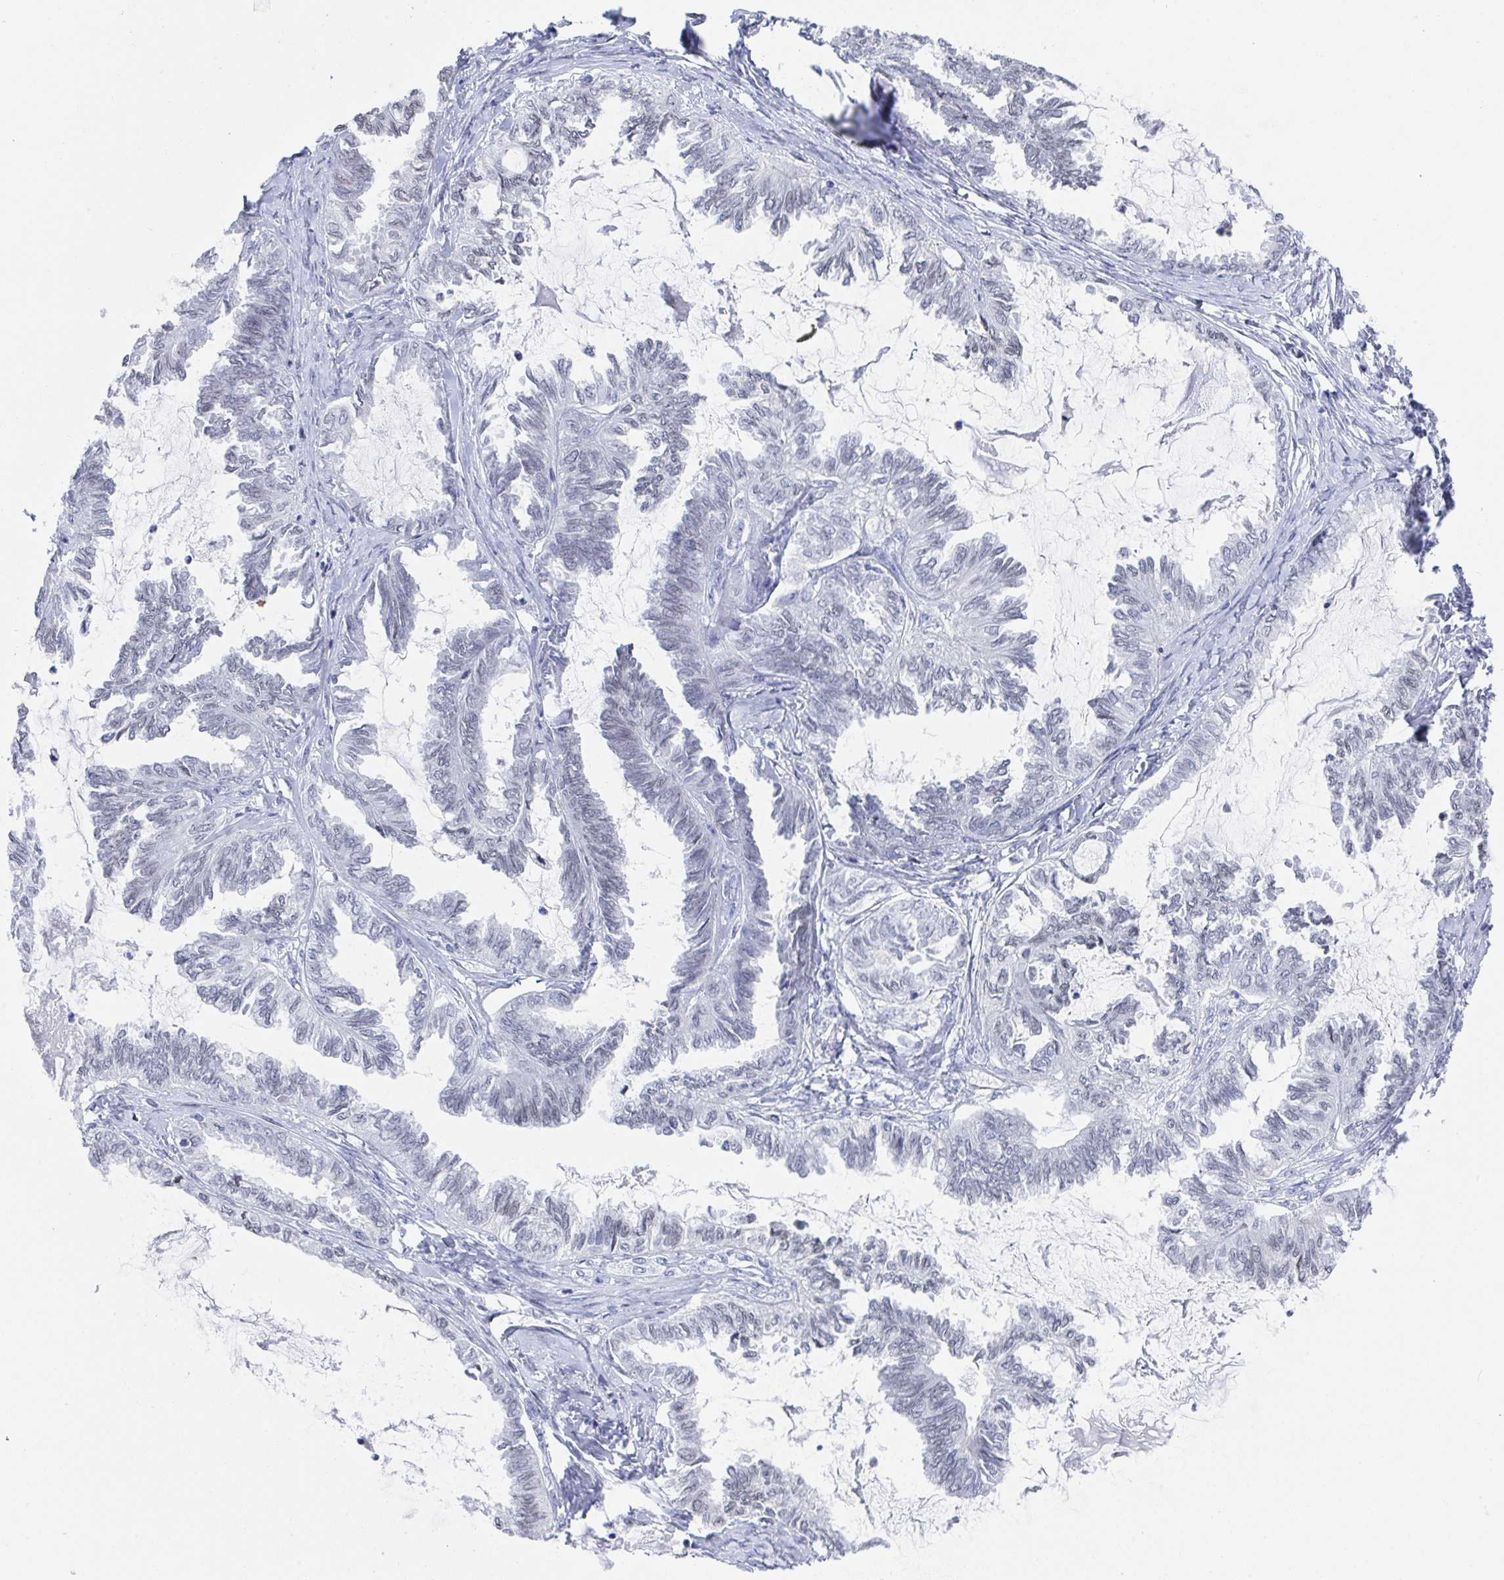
{"staining": {"intensity": "weak", "quantity": "<25%", "location": "nuclear"}, "tissue": "ovarian cancer", "cell_type": "Tumor cells", "image_type": "cancer", "snomed": [{"axis": "morphology", "description": "Carcinoma, endometroid"}, {"axis": "topography", "description": "Ovary"}], "caption": "A high-resolution micrograph shows immunohistochemistry (IHC) staining of ovarian endometroid carcinoma, which shows no significant staining in tumor cells. Nuclei are stained in blue.", "gene": "MFSD4A", "patient": {"sex": "female", "age": 70}}